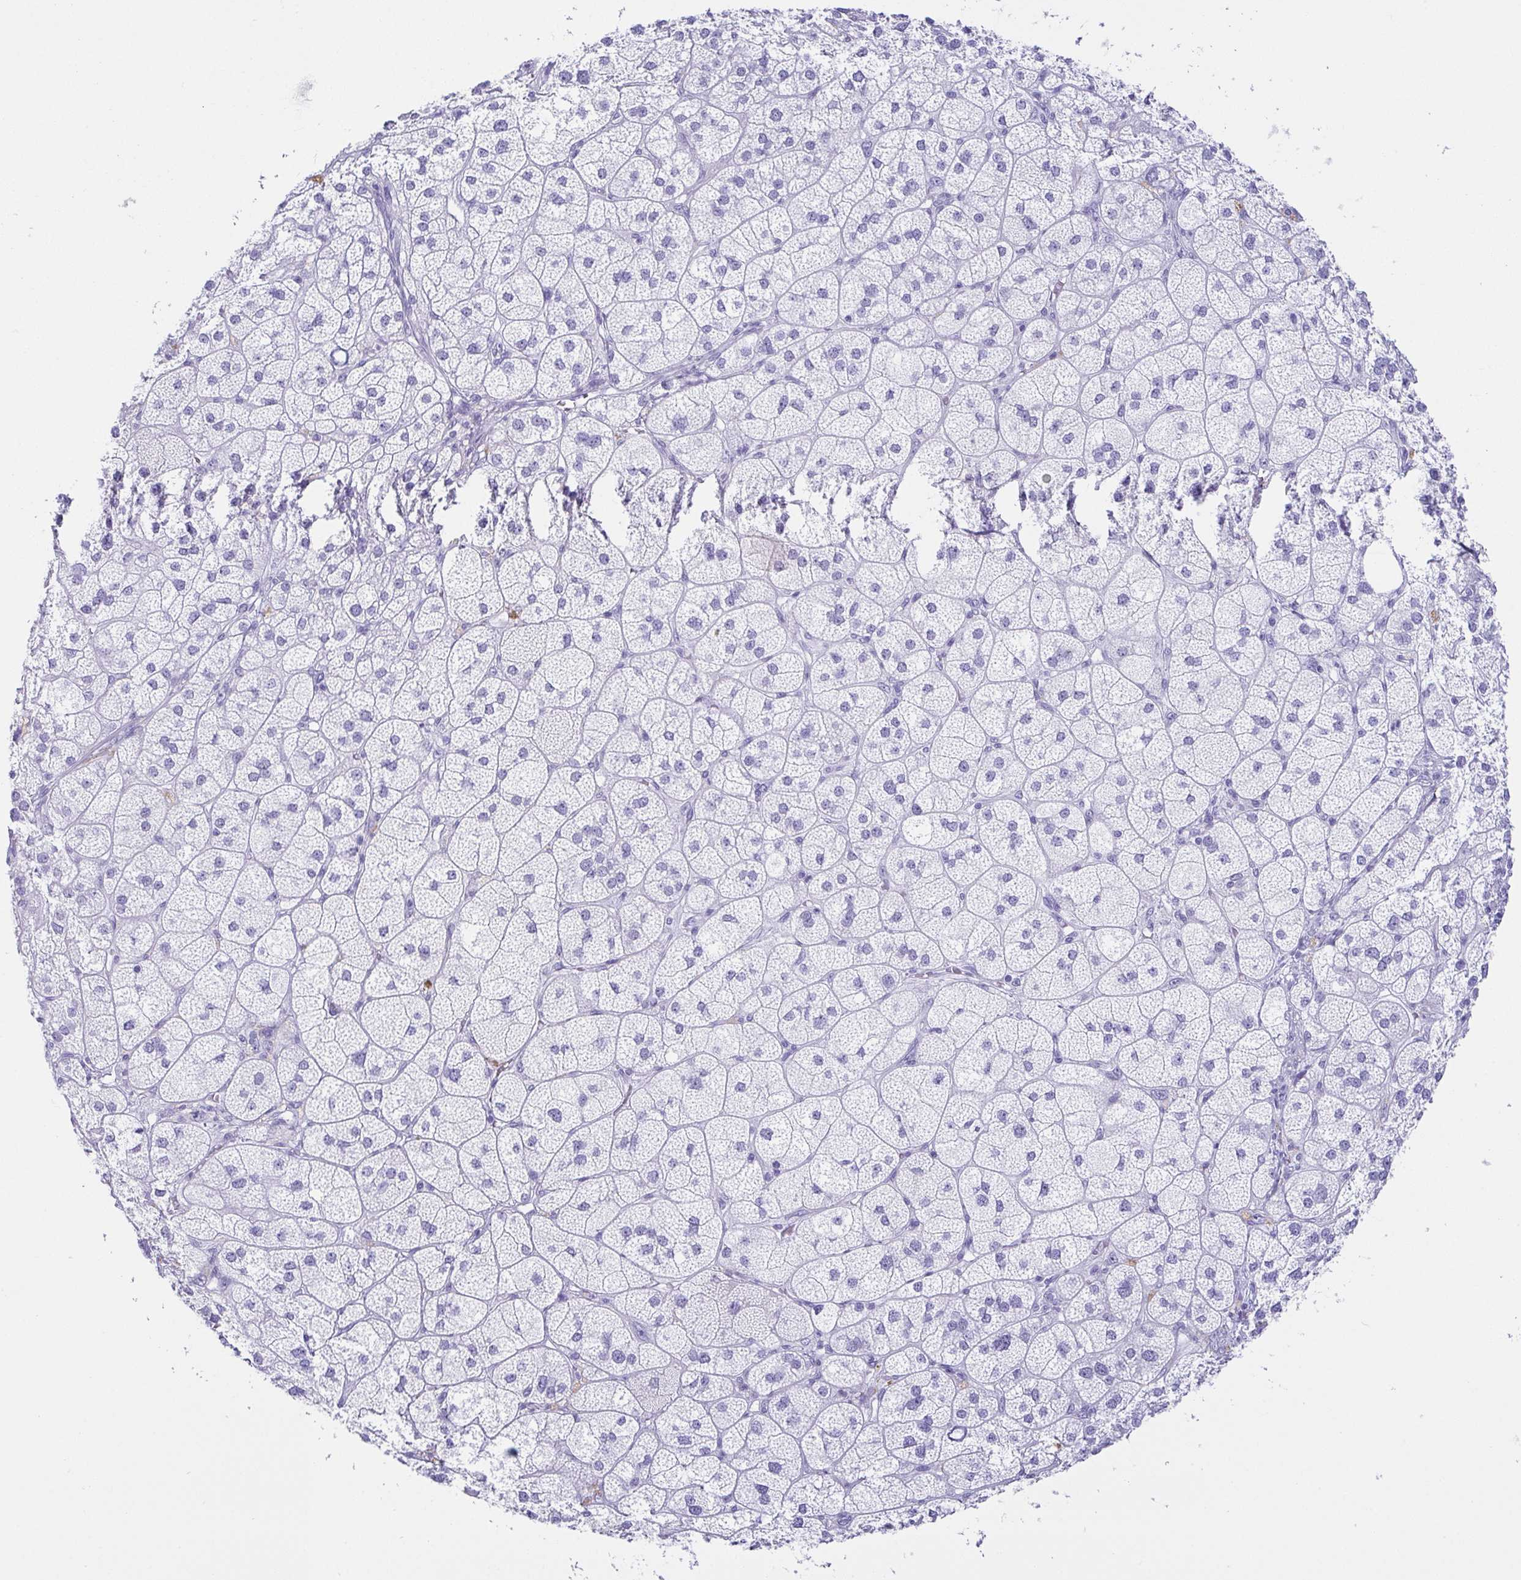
{"staining": {"intensity": "negative", "quantity": "none", "location": "none"}, "tissue": "adrenal gland", "cell_type": "Glandular cells", "image_type": "normal", "snomed": [{"axis": "morphology", "description": "Normal tissue, NOS"}, {"axis": "topography", "description": "Adrenal gland"}], "caption": "Glandular cells show no significant positivity in unremarkable adrenal gland. The staining was performed using DAB (3,3'-diaminobenzidine) to visualize the protein expression in brown, while the nuclei were stained in blue with hematoxylin (Magnification: 20x).", "gene": "CD164L2", "patient": {"sex": "female", "age": 60}}